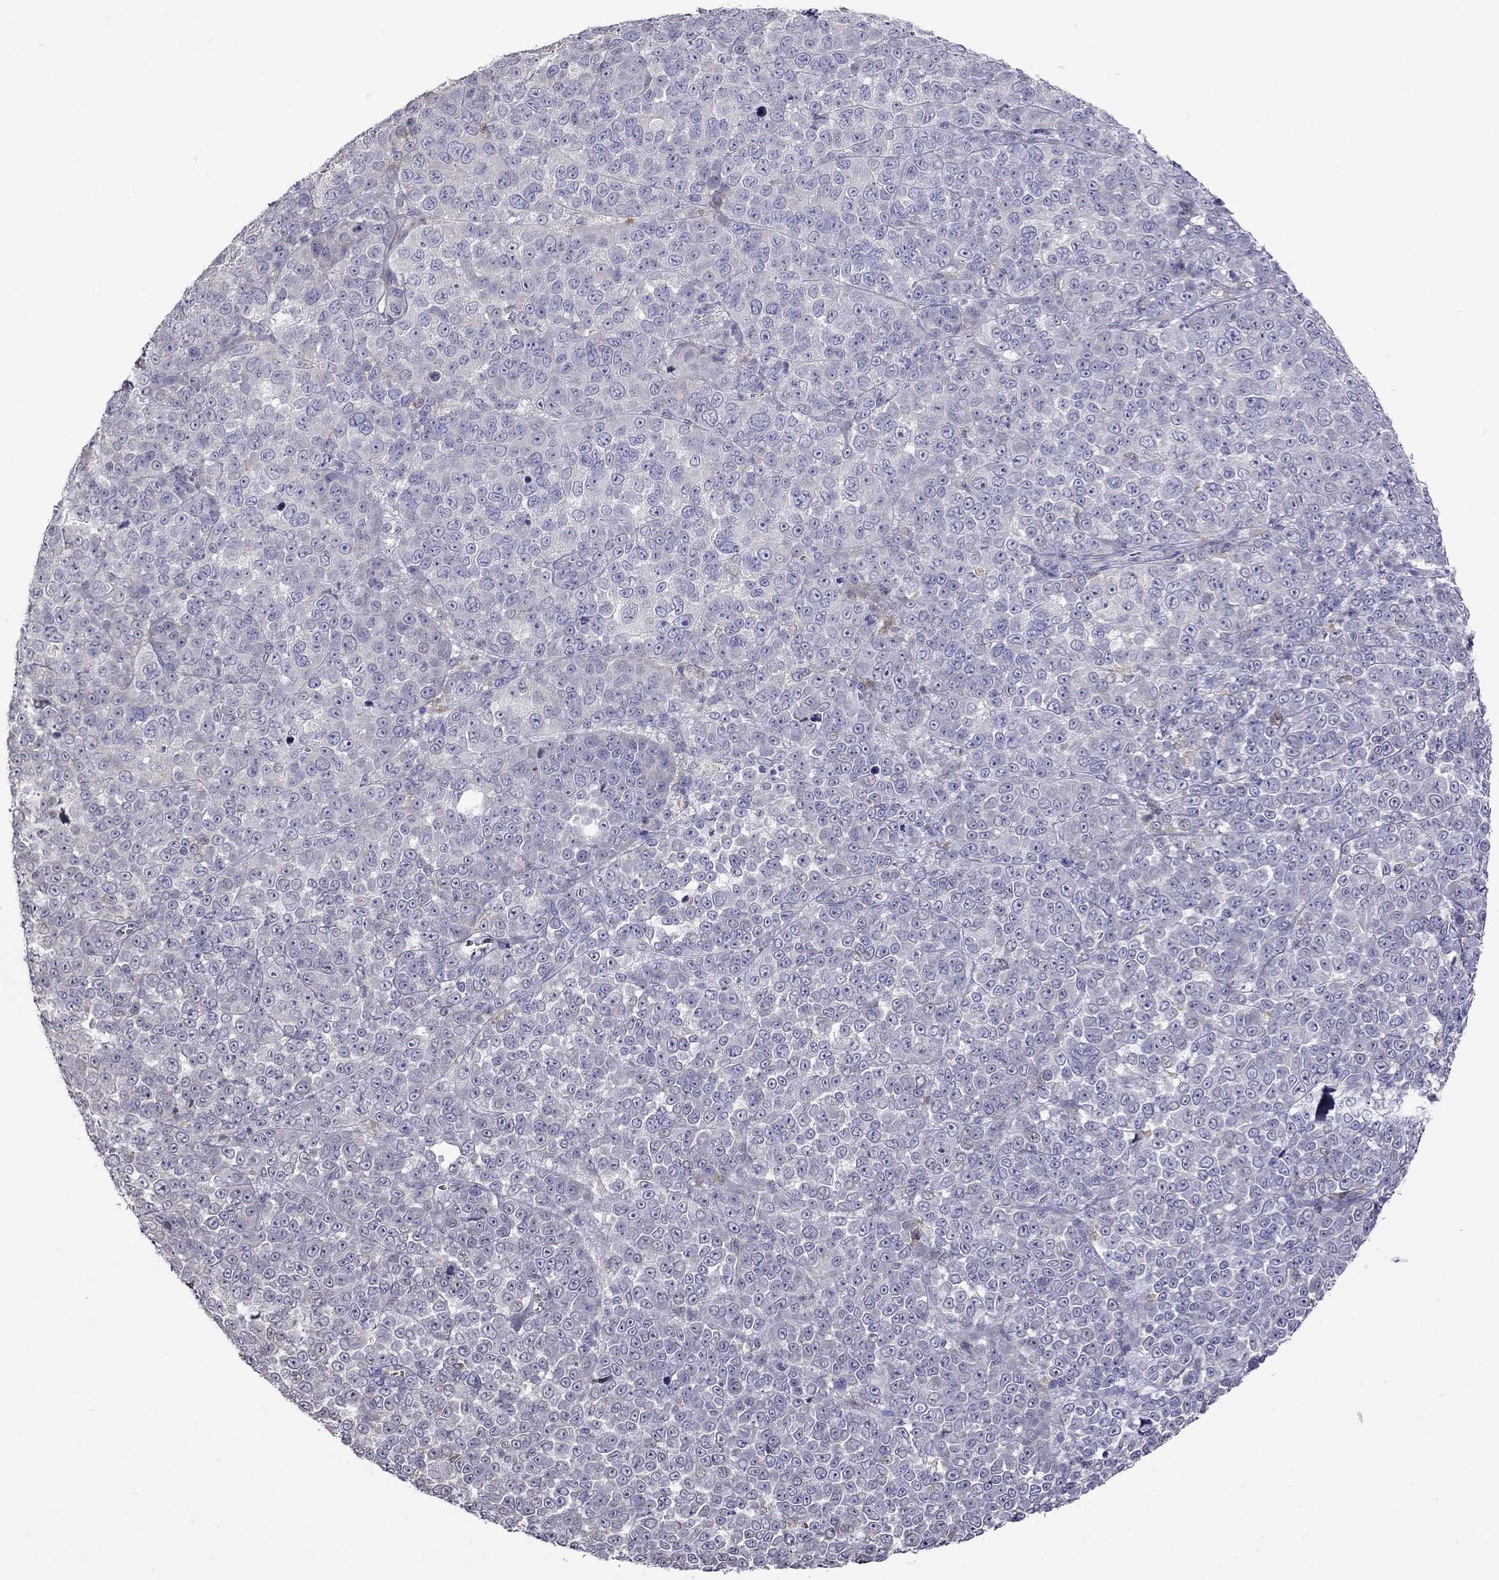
{"staining": {"intensity": "negative", "quantity": "none", "location": "none"}, "tissue": "melanoma", "cell_type": "Tumor cells", "image_type": "cancer", "snomed": [{"axis": "morphology", "description": "Malignant melanoma, NOS"}, {"axis": "topography", "description": "Skin"}], "caption": "Immunohistochemistry photomicrograph of melanoma stained for a protein (brown), which demonstrates no positivity in tumor cells. (DAB (3,3'-diaminobenzidine) IHC with hematoxylin counter stain).", "gene": "ADAM28", "patient": {"sex": "female", "age": 95}}